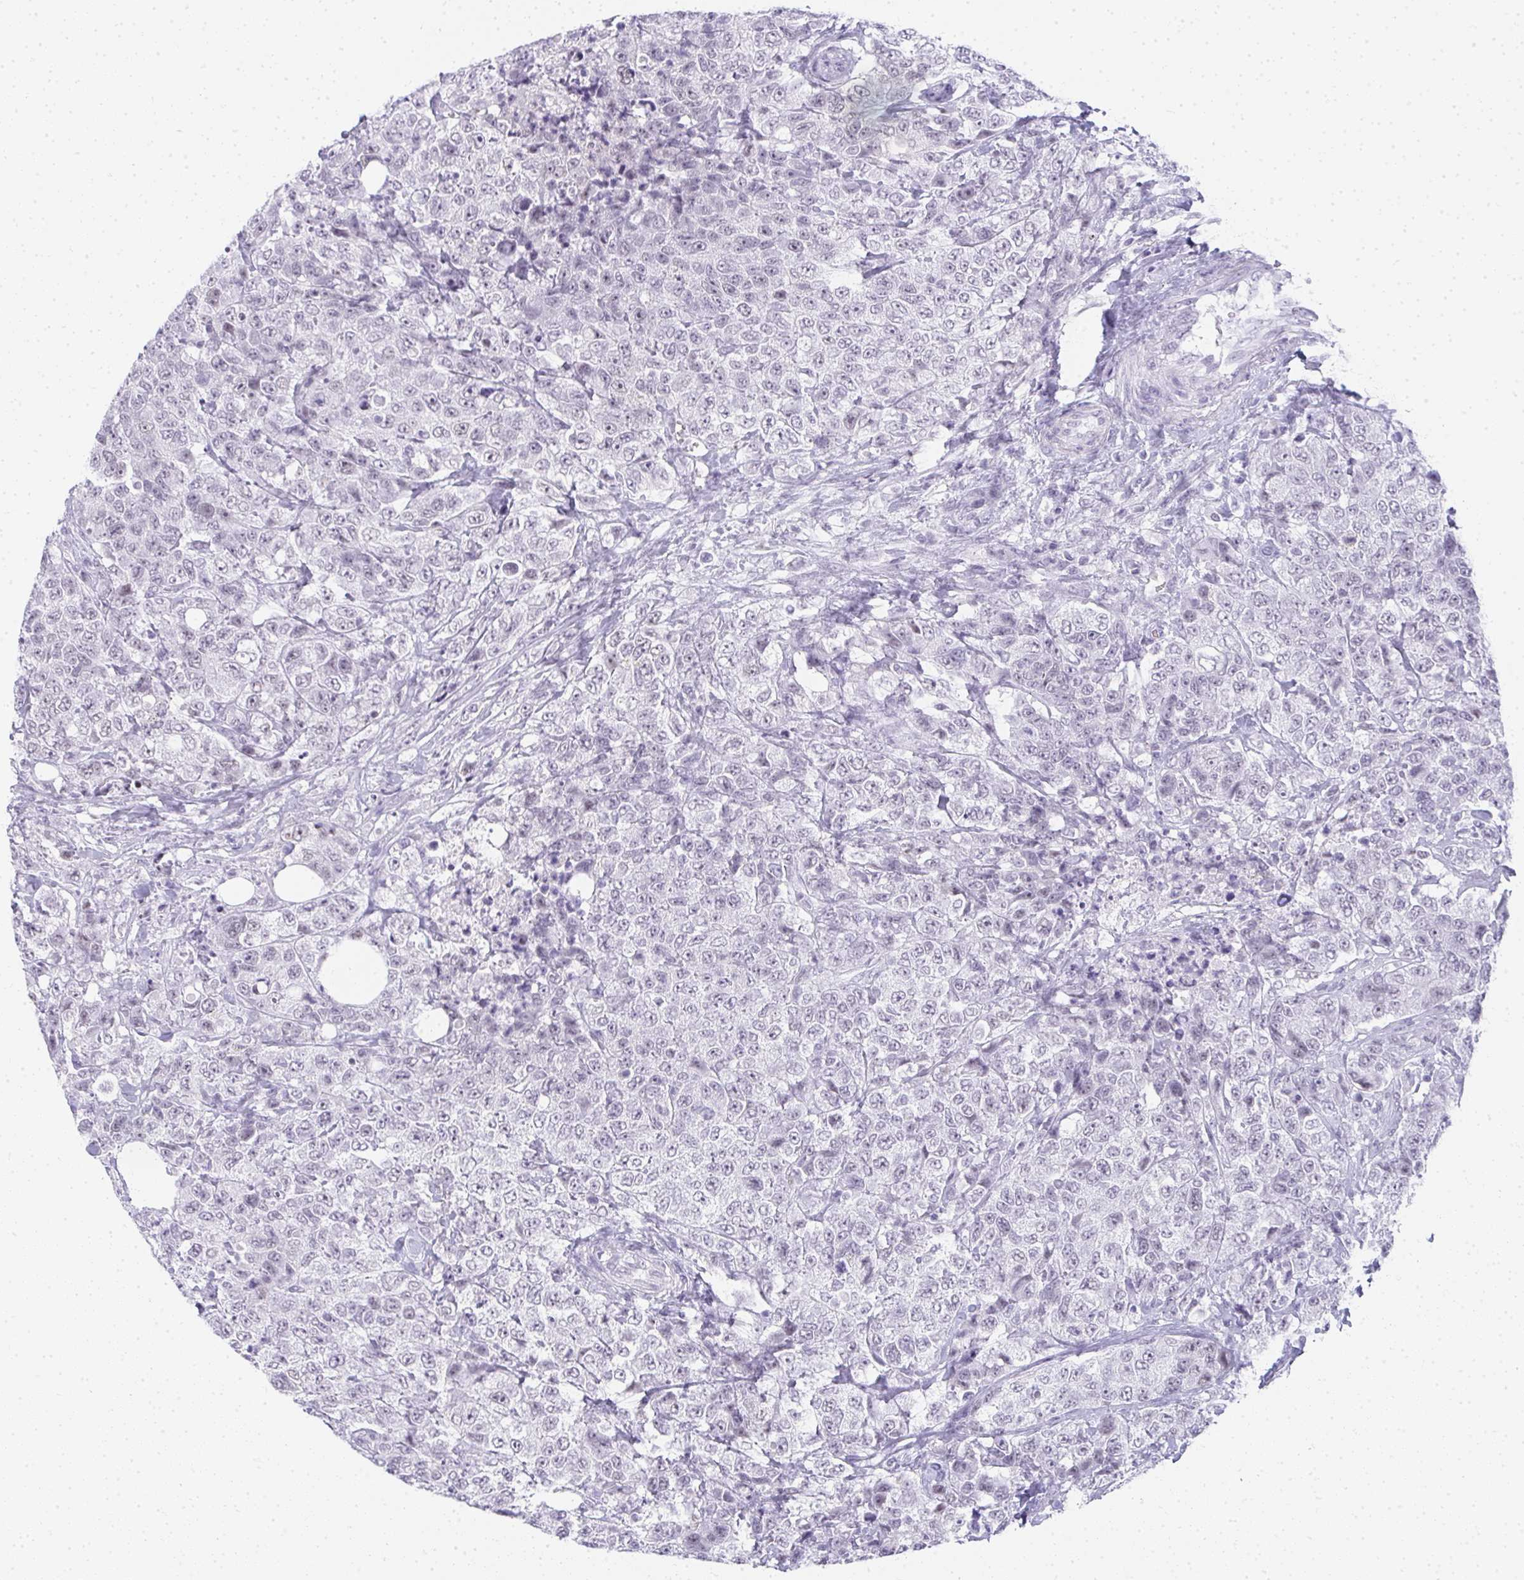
{"staining": {"intensity": "negative", "quantity": "none", "location": "none"}, "tissue": "urothelial cancer", "cell_type": "Tumor cells", "image_type": "cancer", "snomed": [{"axis": "morphology", "description": "Urothelial carcinoma, High grade"}, {"axis": "topography", "description": "Urinary bladder"}], "caption": "A histopathology image of human urothelial cancer is negative for staining in tumor cells. The staining was performed using DAB to visualize the protein expression in brown, while the nuclei were stained in blue with hematoxylin (Magnification: 20x).", "gene": "PLA2G1B", "patient": {"sex": "female", "age": 78}}